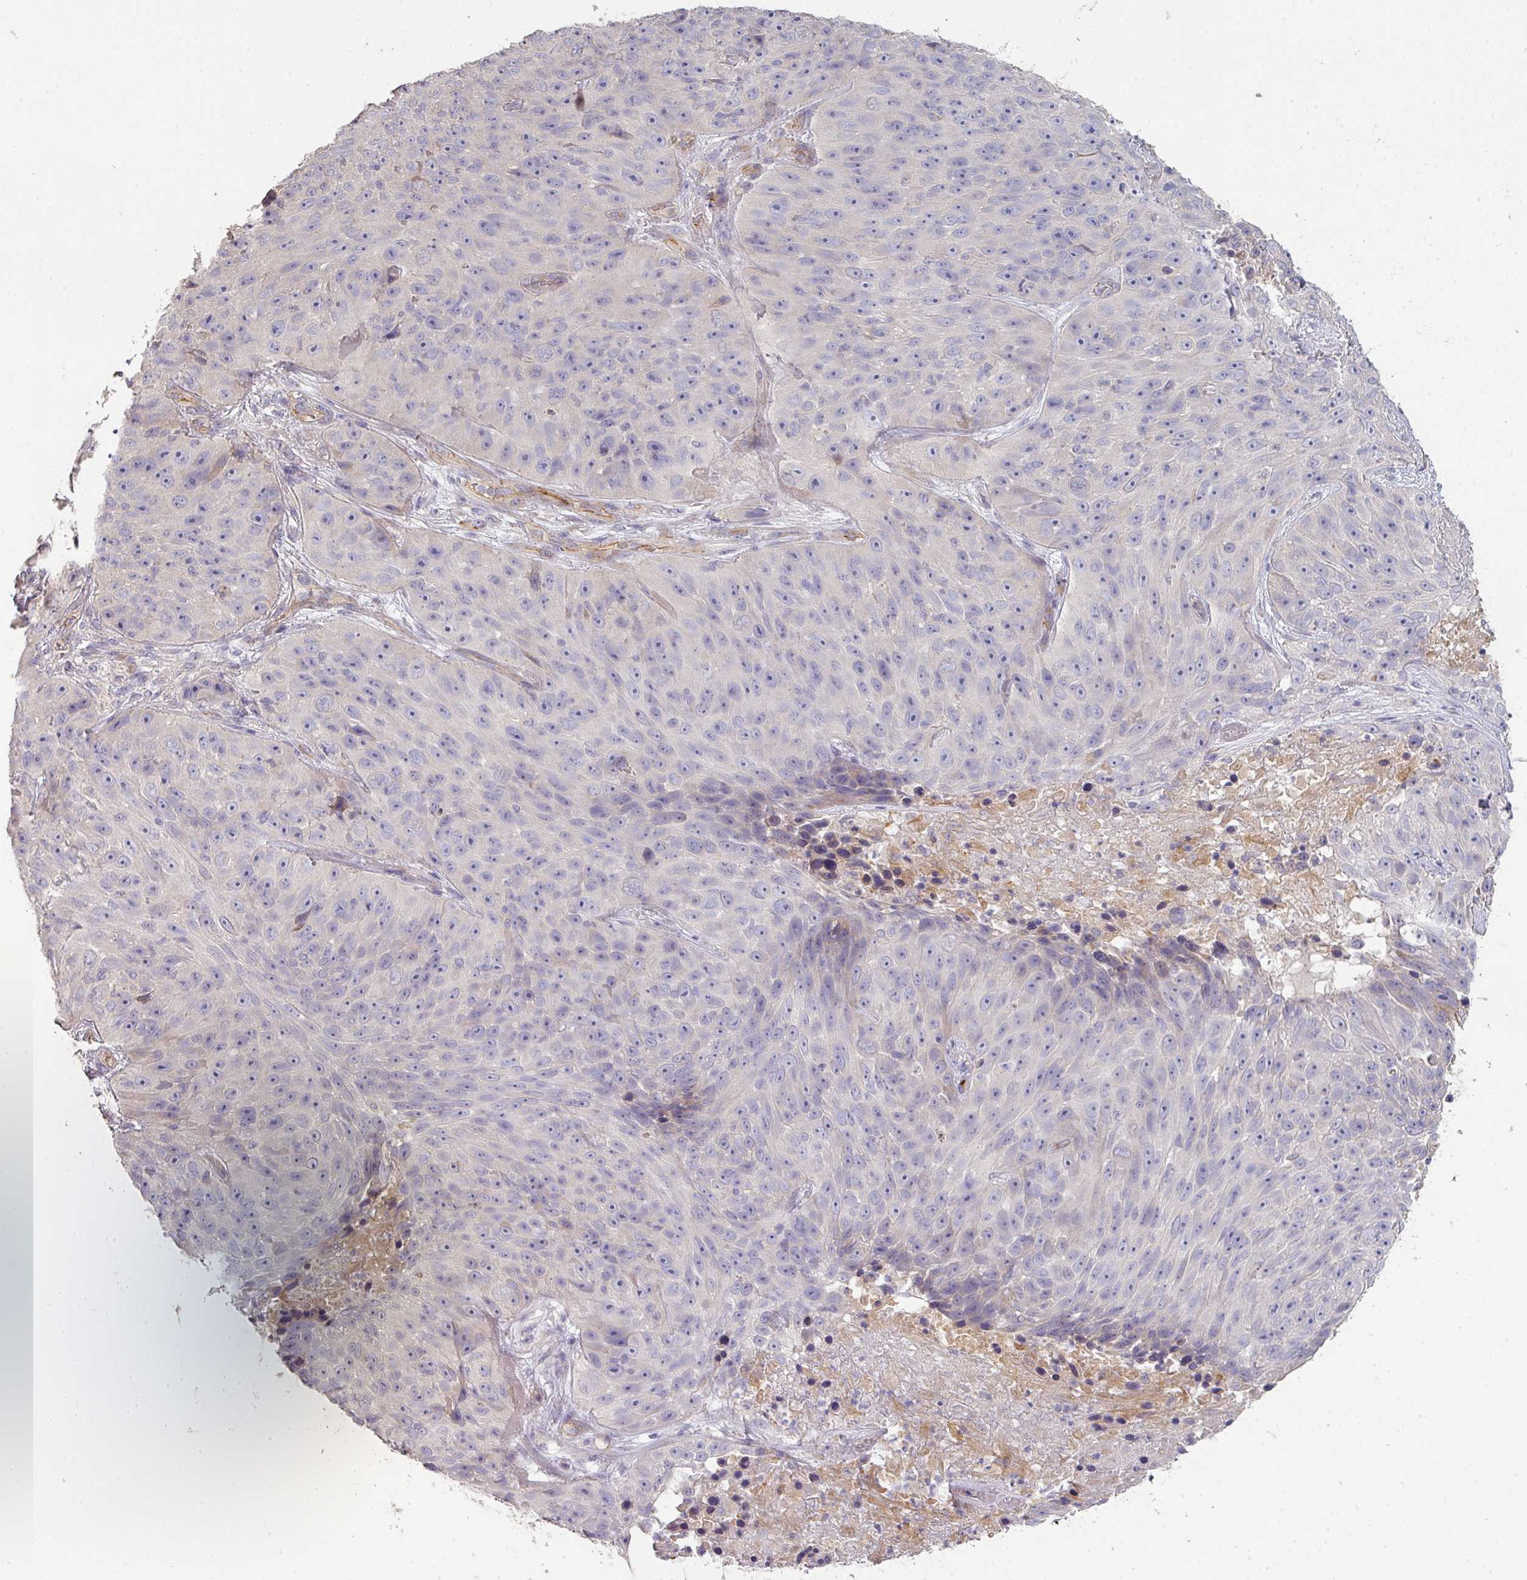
{"staining": {"intensity": "negative", "quantity": "none", "location": "none"}, "tissue": "skin cancer", "cell_type": "Tumor cells", "image_type": "cancer", "snomed": [{"axis": "morphology", "description": "Squamous cell carcinoma, NOS"}, {"axis": "topography", "description": "Skin"}], "caption": "Immunohistochemistry of skin squamous cell carcinoma shows no expression in tumor cells.", "gene": "PCDH1", "patient": {"sex": "female", "age": 87}}